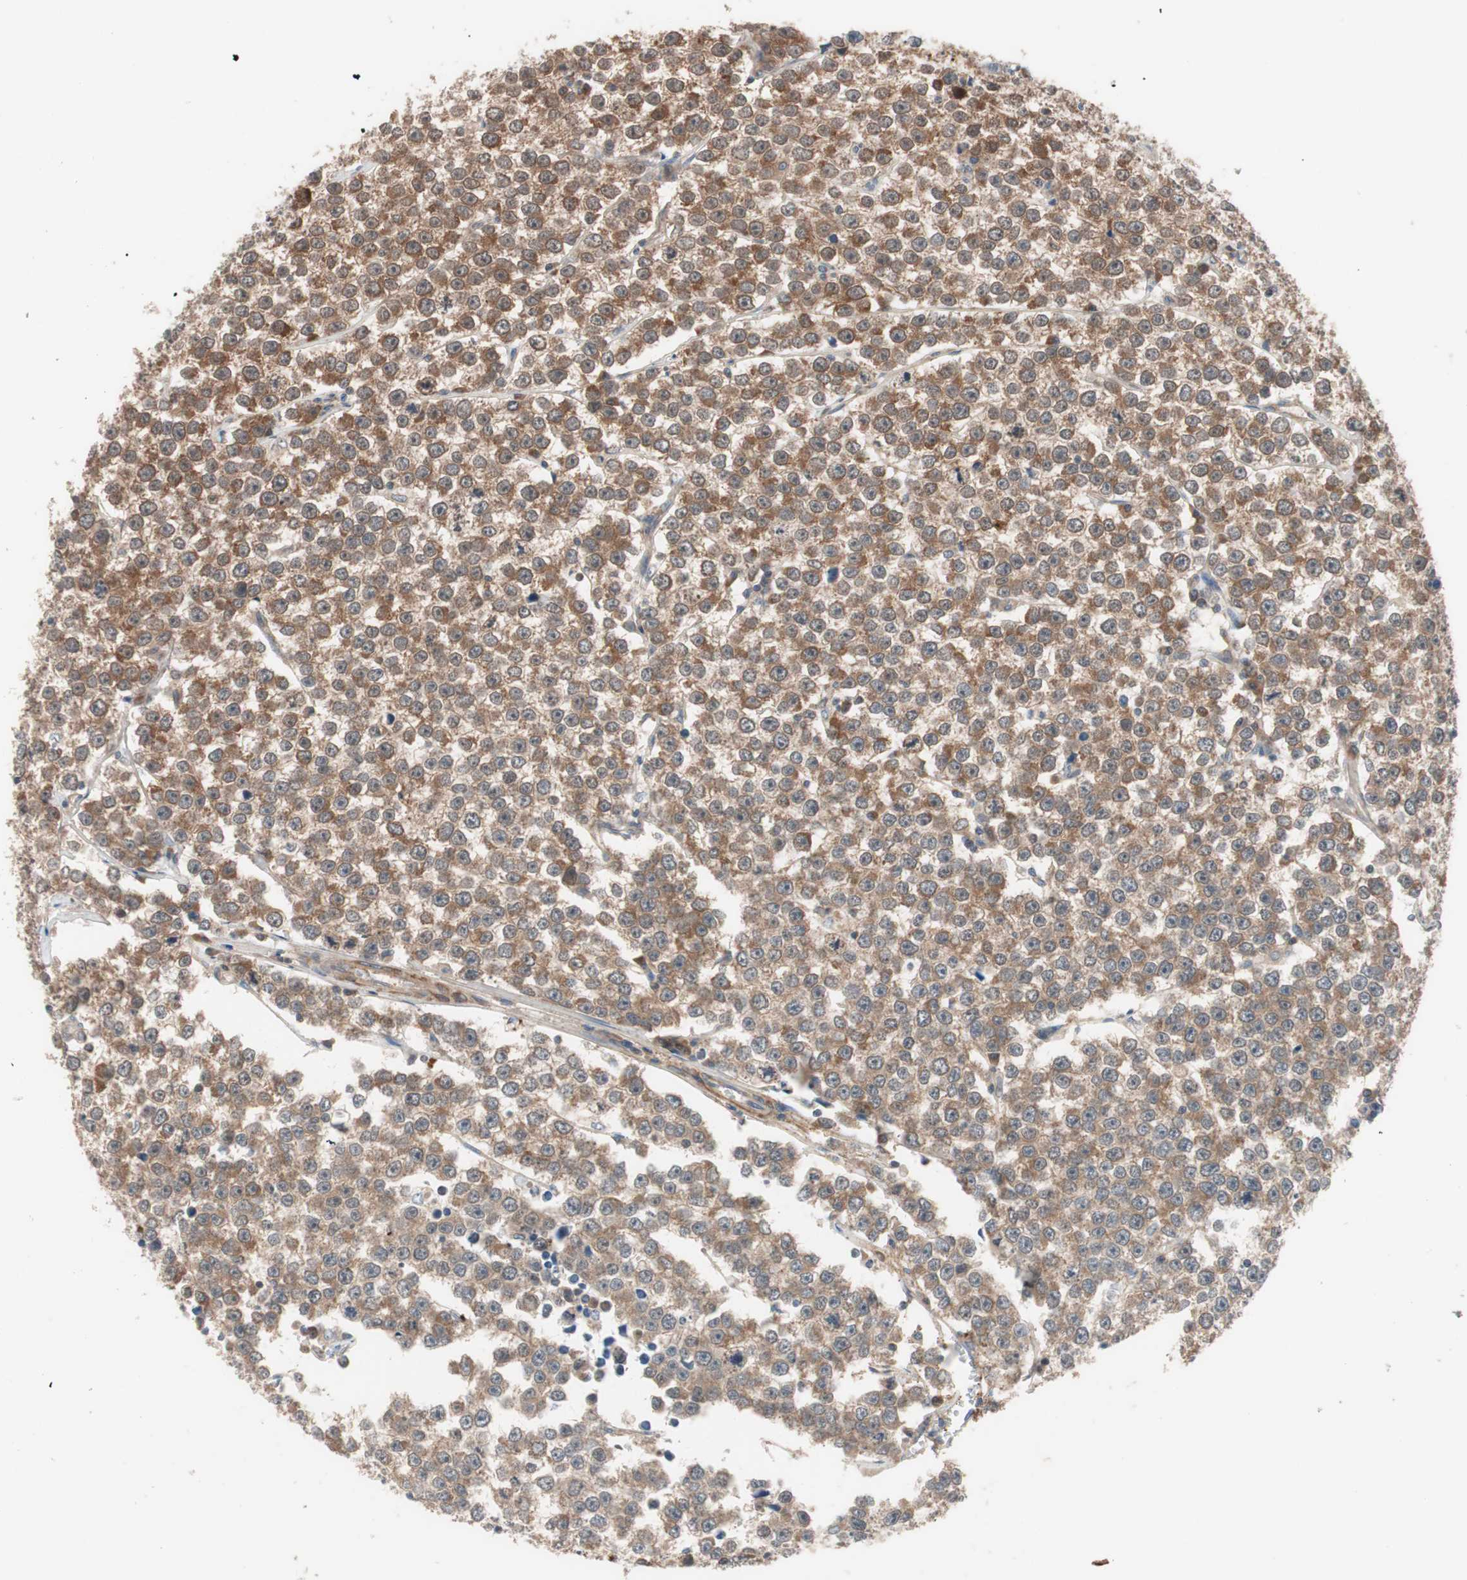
{"staining": {"intensity": "moderate", "quantity": ">75%", "location": "cytoplasmic/membranous"}, "tissue": "testis cancer", "cell_type": "Tumor cells", "image_type": "cancer", "snomed": [{"axis": "morphology", "description": "Seminoma, NOS"}, {"axis": "morphology", "description": "Carcinoma, Embryonal, NOS"}, {"axis": "topography", "description": "Testis"}], "caption": "Immunohistochemistry of human embryonal carcinoma (testis) exhibits medium levels of moderate cytoplasmic/membranous expression in approximately >75% of tumor cells.", "gene": "HMBS", "patient": {"sex": "male", "age": 52}}